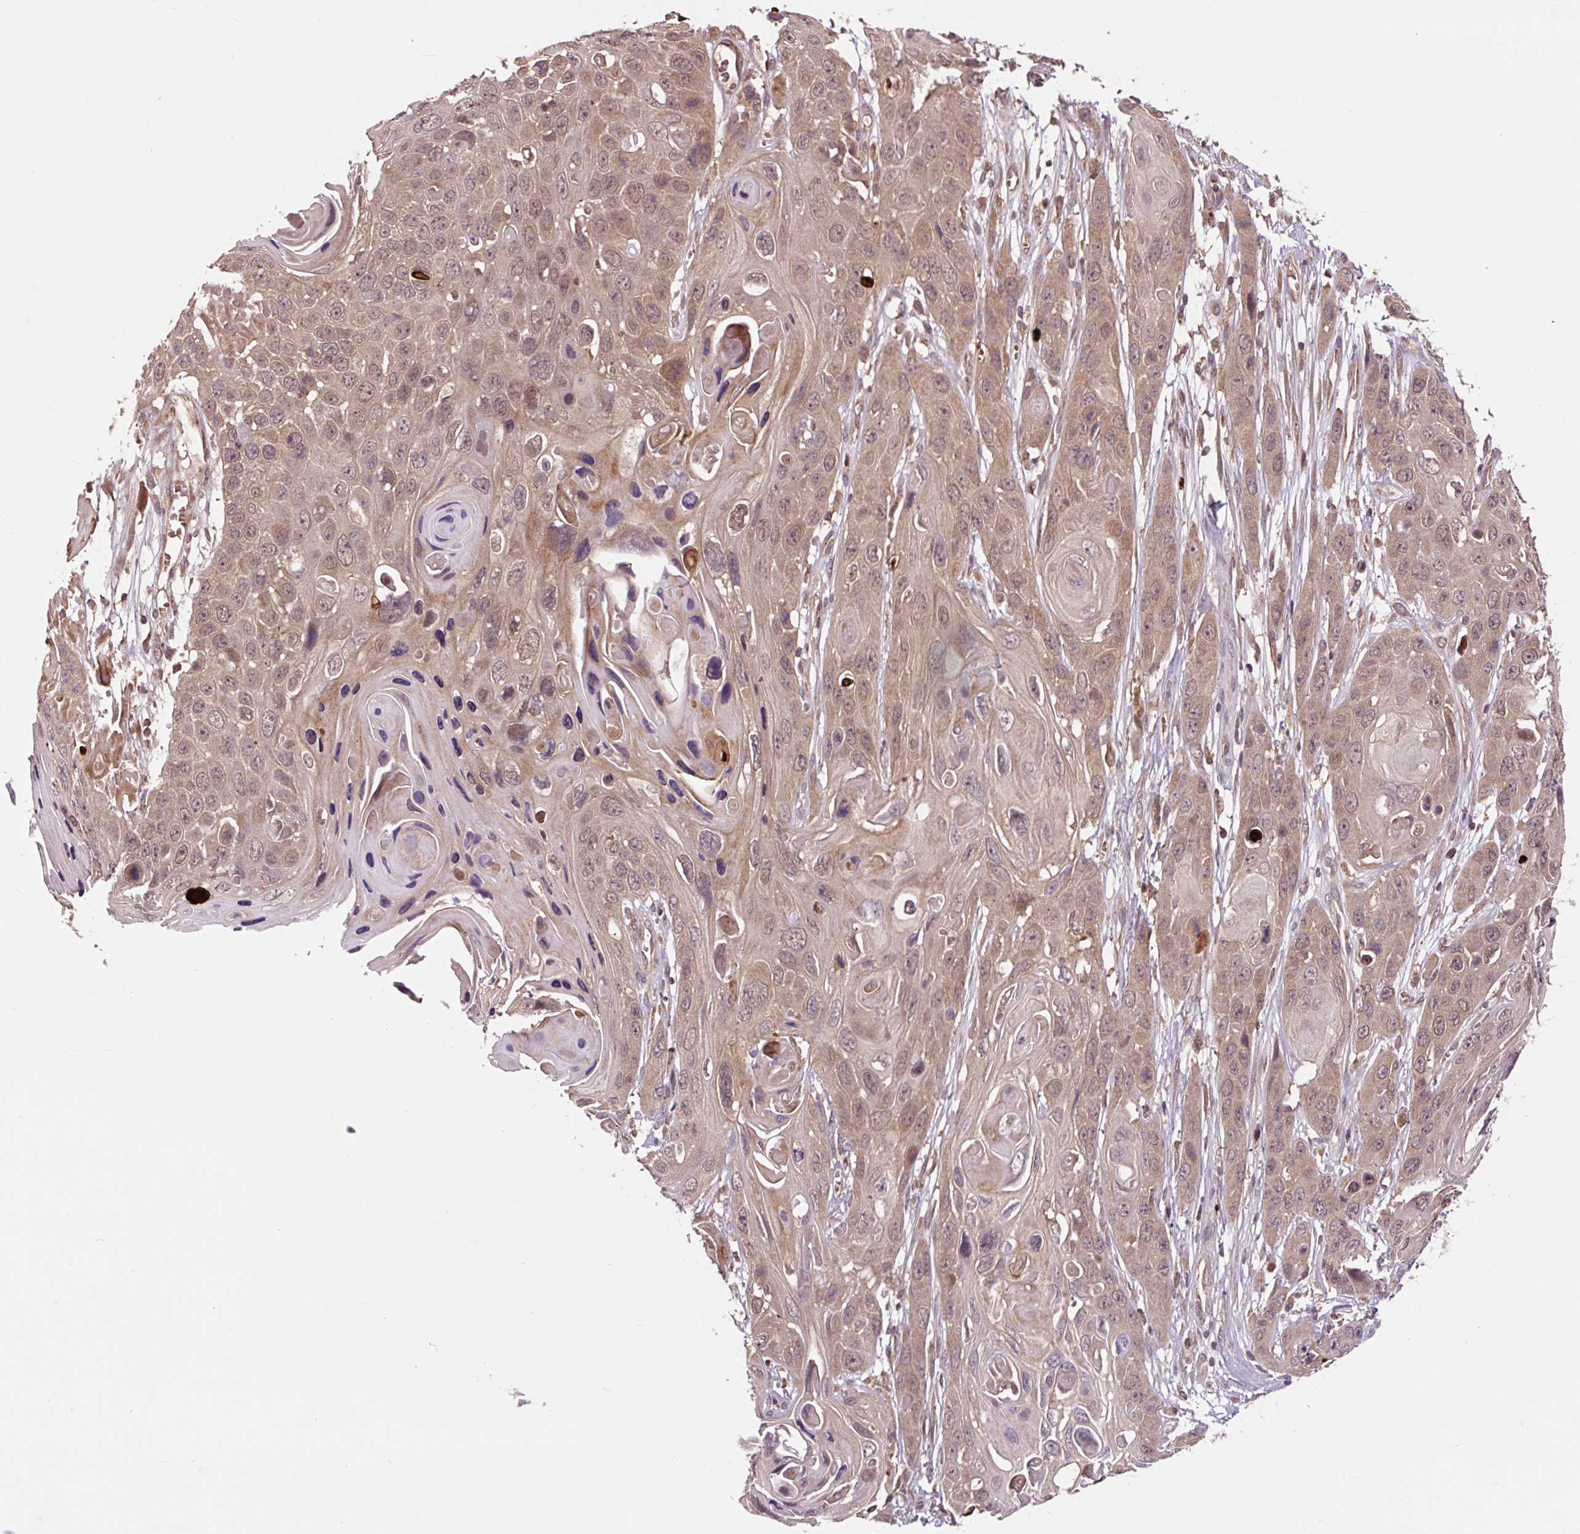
{"staining": {"intensity": "weak", "quantity": ">75%", "location": "cytoplasmic/membranous,nuclear"}, "tissue": "skin cancer", "cell_type": "Tumor cells", "image_type": "cancer", "snomed": [{"axis": "morphology", "description": "Squamous cell carcinoma, NOS"}, {"axis": "topography", "description": "Skin"}], "caption": "About >75% of tumor cells in human skin cancer exhibit weak cytoplasmic/membranous and nuclear protein staining as visualized by brown immunohistochemical staining.", "gene": "MMS19", "patient": {"sex": "male", "age": 55}}